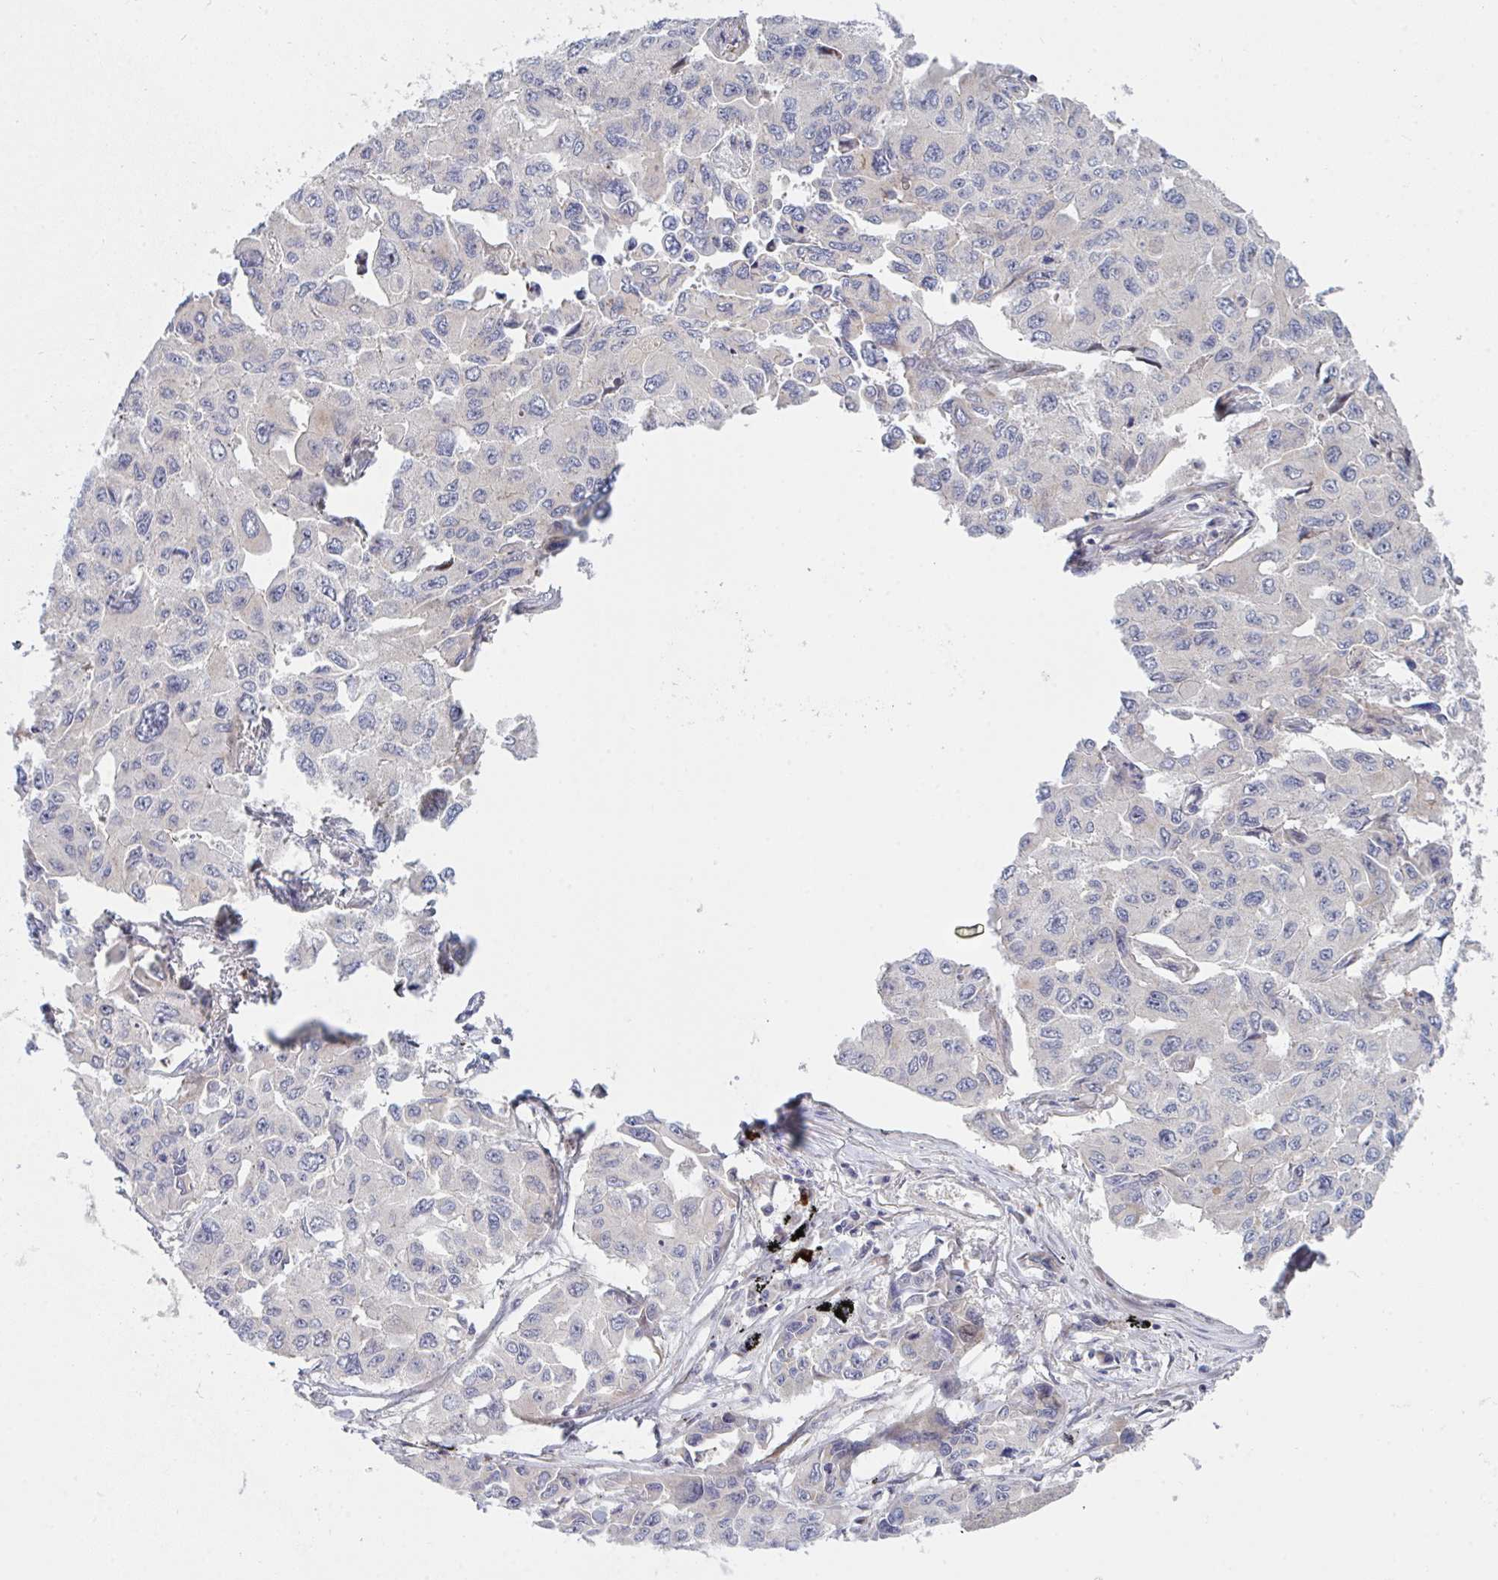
{"staining": {"intensity": "negative", "quantity": "none", "location": "none"}, "tissue": "lung cancer", "cell_type": "Tumor cells", "image_type": "cancer", "snomed": [{"axis": "morphology", "description": "Adenocarcinoma, NOS"}, {"axis": "topography", "description": "Lung"}], "caption": "The micrograph displays no significant expression in tumor cells of lung adenocarcinoma.", "gene": "TNFSF4", "patient": {"sex": "male", "age": 64}}